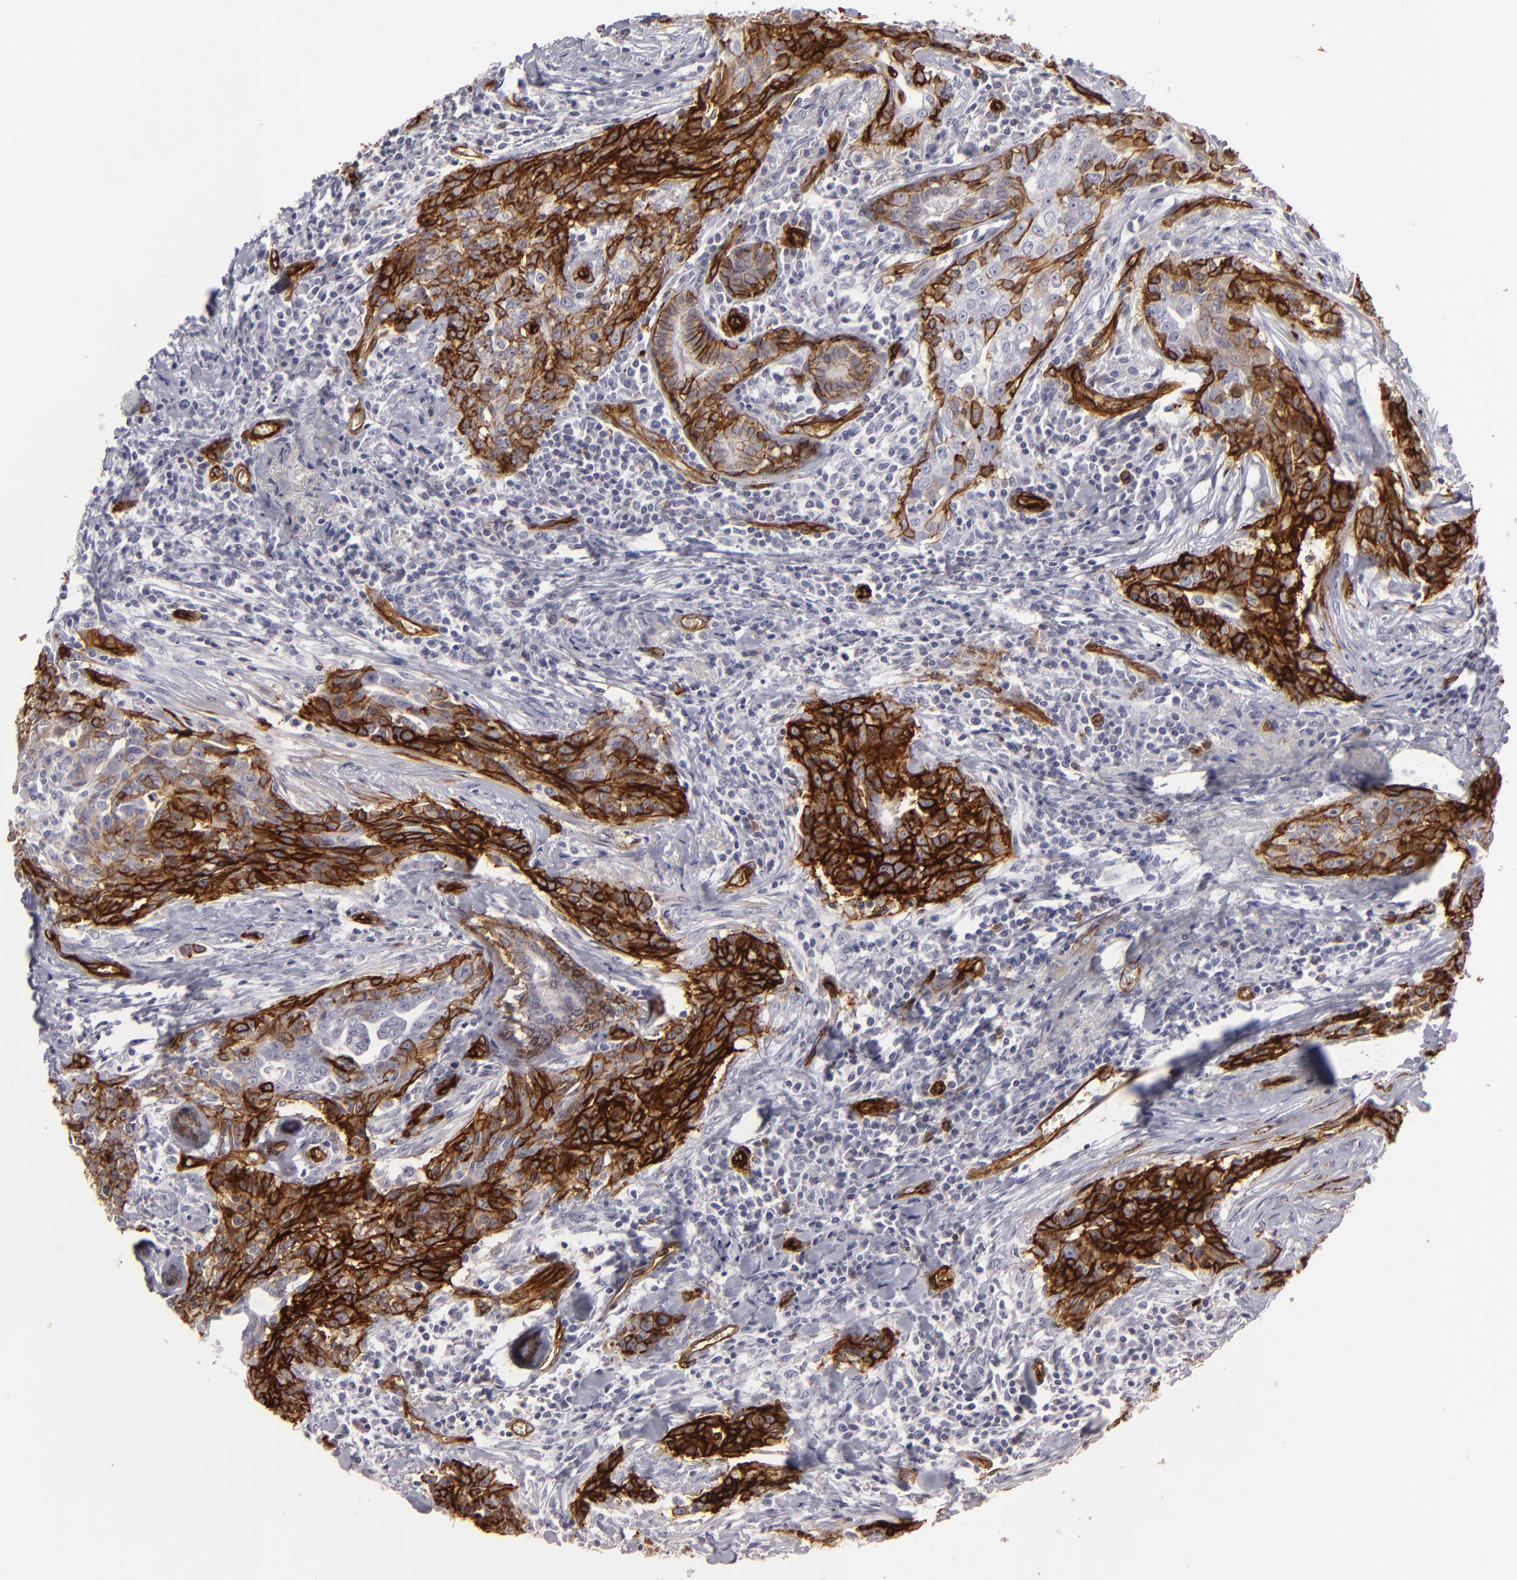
{"staining": {"intensity": "strong", "quantity": ">75%", "location": "cytoplasmic/membranous"}, "tissue": "breast cancer", "cell_type": "Tumor cells", "image_type": "cancer", "snomed": [{"axis": "morphology", "description": "Duct carcinoma"}, {"axis": "topography", "description": "Breast"}], "caption": "Brown immunohistochemical staining in breast intraductal carcinoma shows strong cytoplasmic/membranous expression in about >75% of tumor cells. (DAB (3,3'-diaminobenzidine) IHC with brightfield microscopy, high magnification).", "gene": "MCAM", "patient": {"sex": "female", "age": 50}}